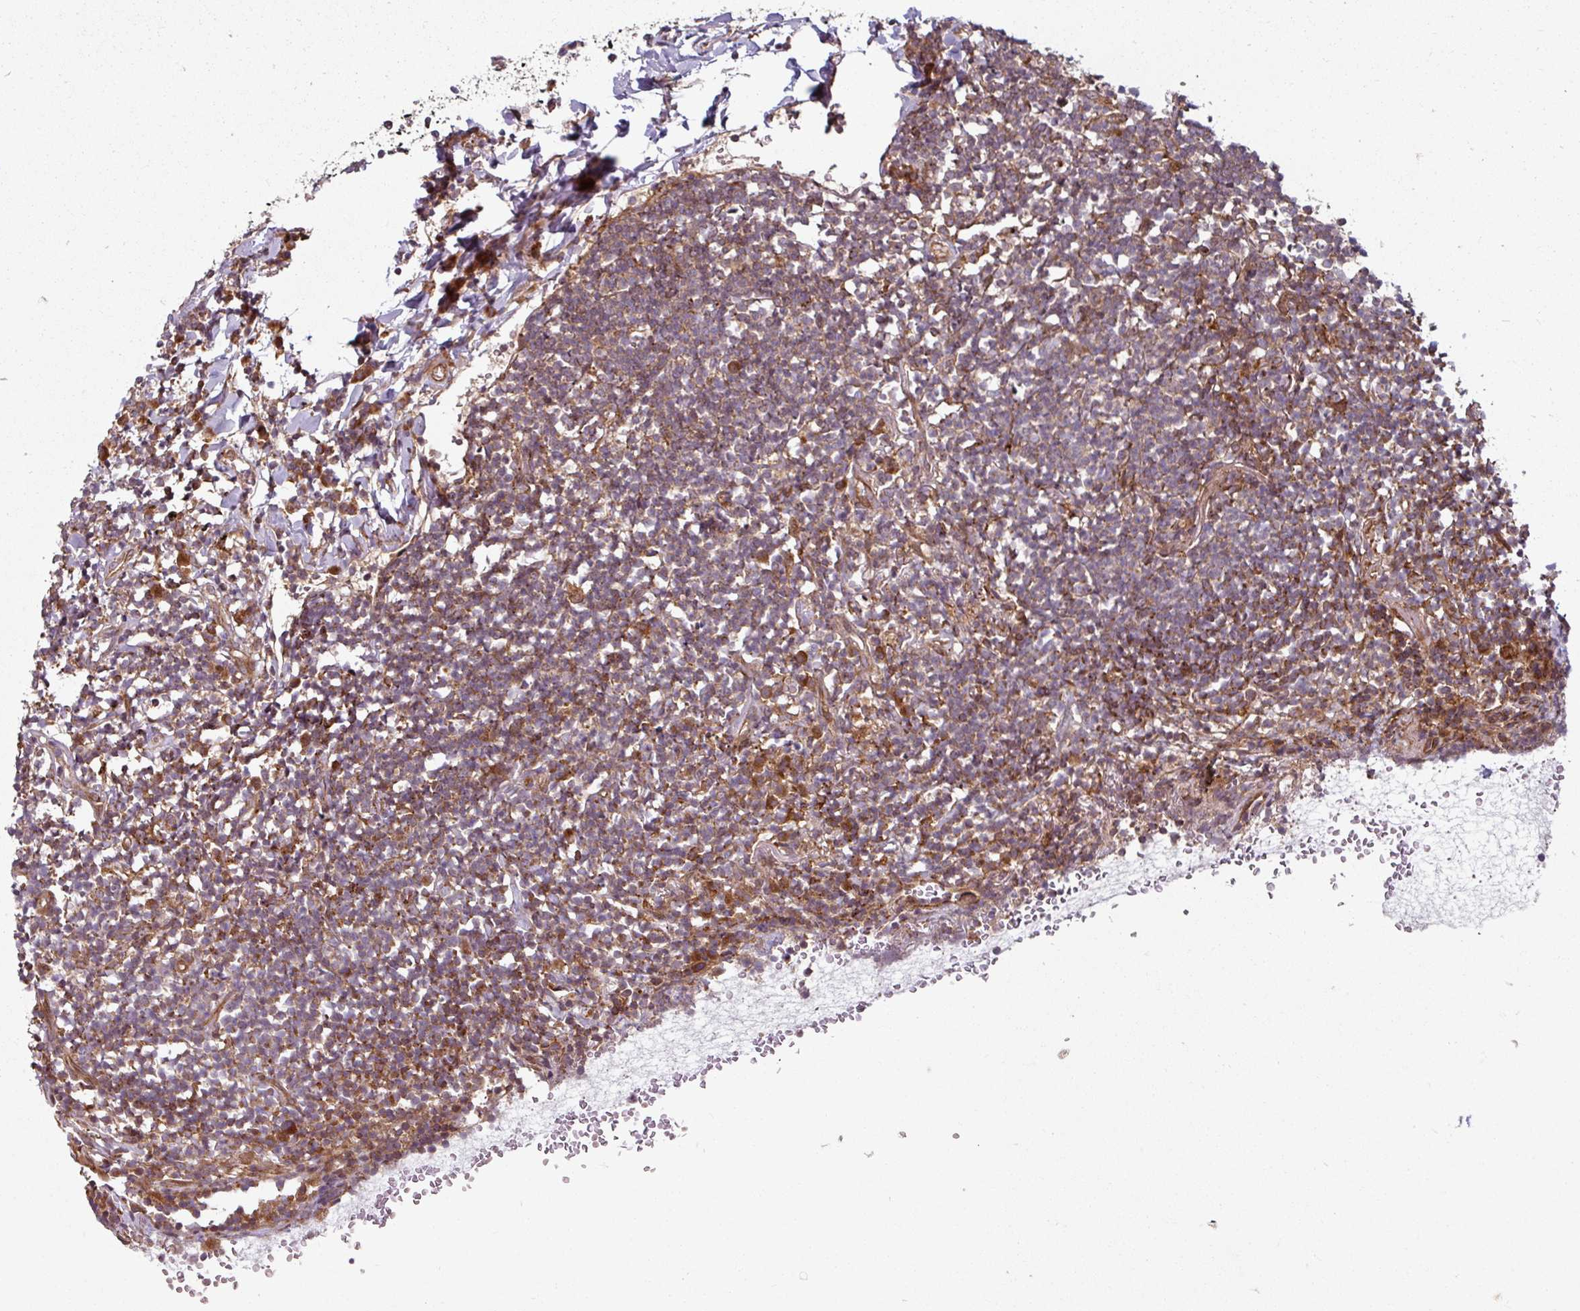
{"staining": {"intensity": "moderate", "quantity": ">75%", "location": "cytoplasmic/membranous"}, "tissue": "lymphoma", "cell_type": "Tumor cells", "image_type": "cancer", "snomed": [{"axis": "morphology", "description": "Malignant lymphoma, non-Hodgkin's type, Low grade"}, {"axis": "topography", "description": "Lung"}], "caption": "Low-grade malignant lymphoma, non-Hodgkin's type stained with DAB (3,3'-diaminobenzidine) immunohistochemistry (IHC) demonstrates medium levels of moderate cytoplasmic/membranous positivity in approximately >75% of tumor cells.", "gene": "RAB5A", "patient": {"sex": "female", "age": 71}}